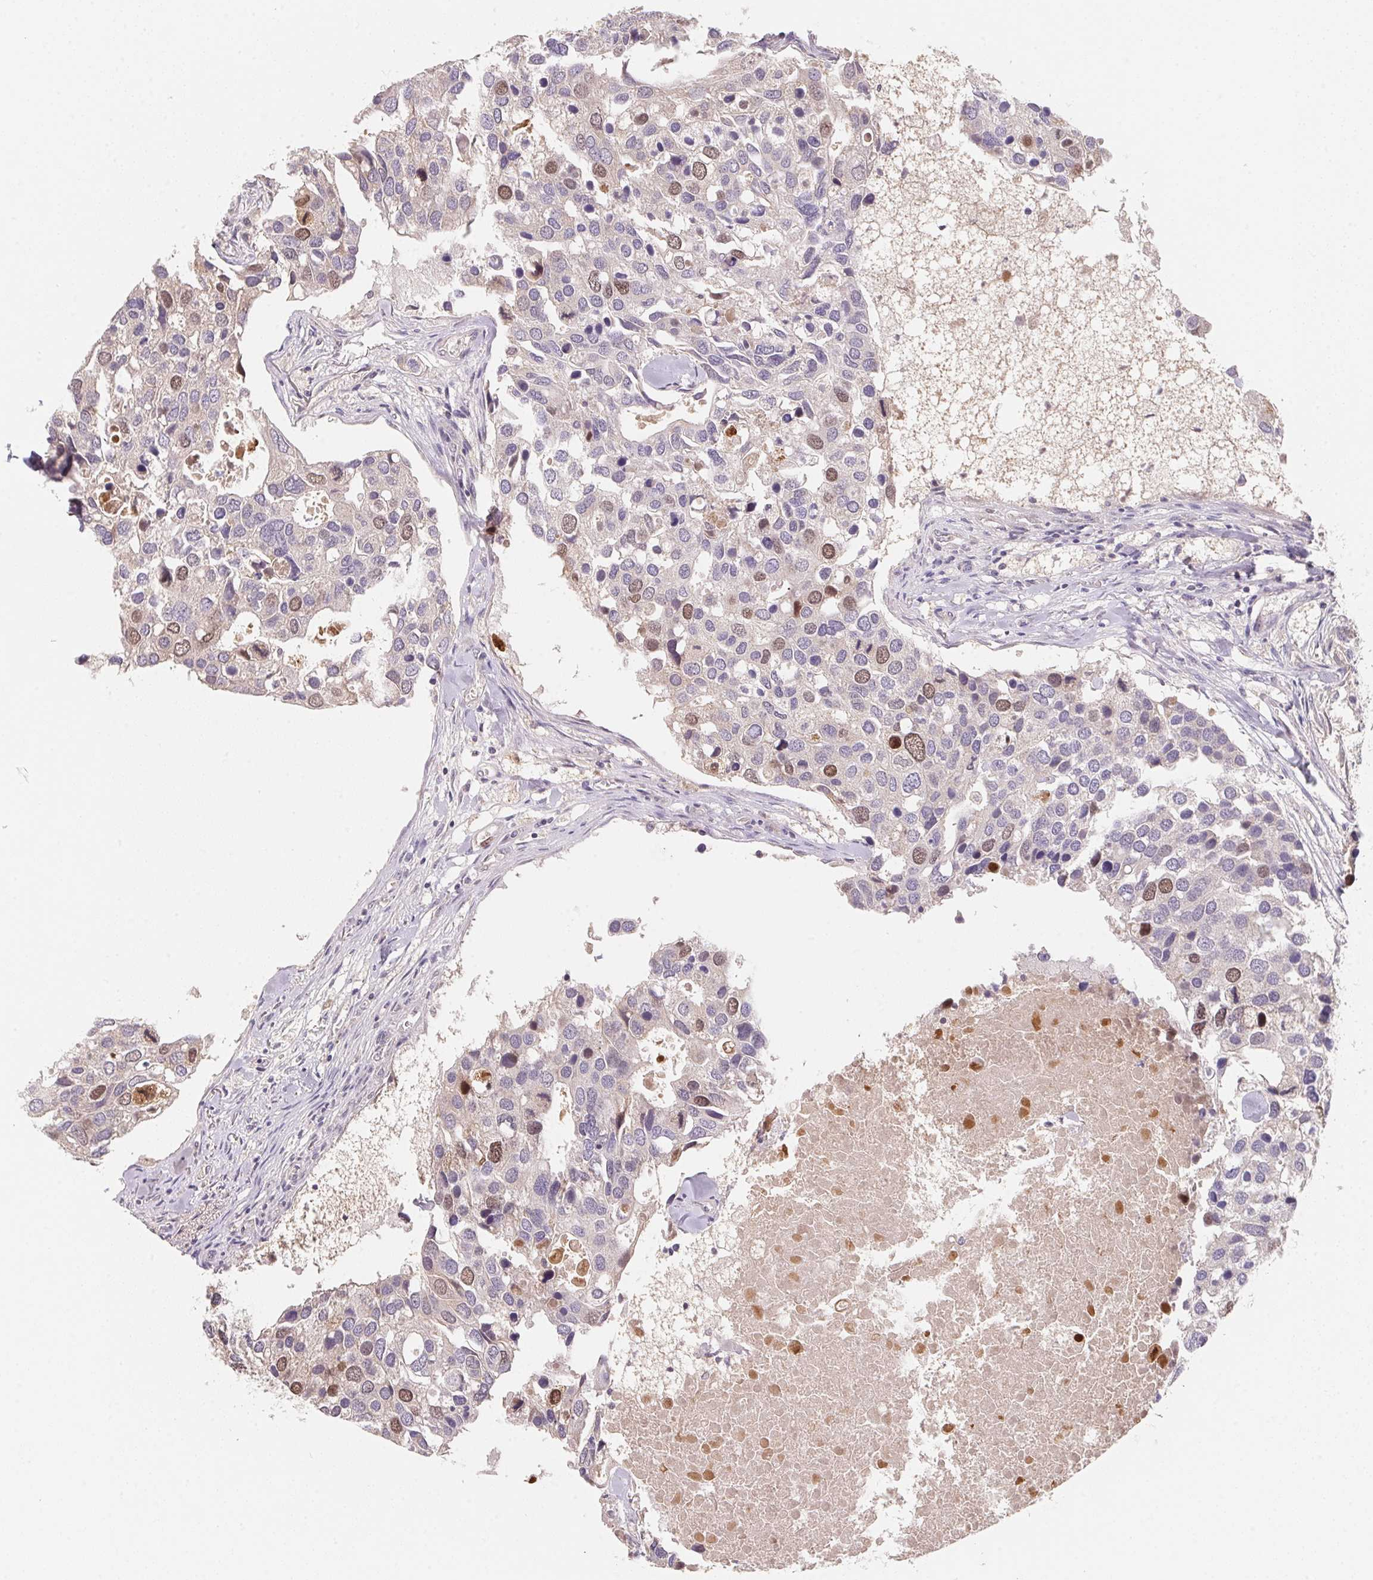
{"staining": {"intensity": "moderate", "quantity": "<25%", "location": "nuclear"}, "tissue": "breast cancer", "cell_type": "Tumor cells", "image_type": "cancer", "snomed": [{"axis": "morphology", "description": "Duct carcinoma"}, {"axis": "topography", "description": "Breast"}], "caption": "Protein analysis of breast cancer (intraductal carcinoma) tissue reveals moderate nuclear expression in approximately <25% of tumor cells.", "gene": "KIFC1", "patient": {"sex": "female", "age": 83}}